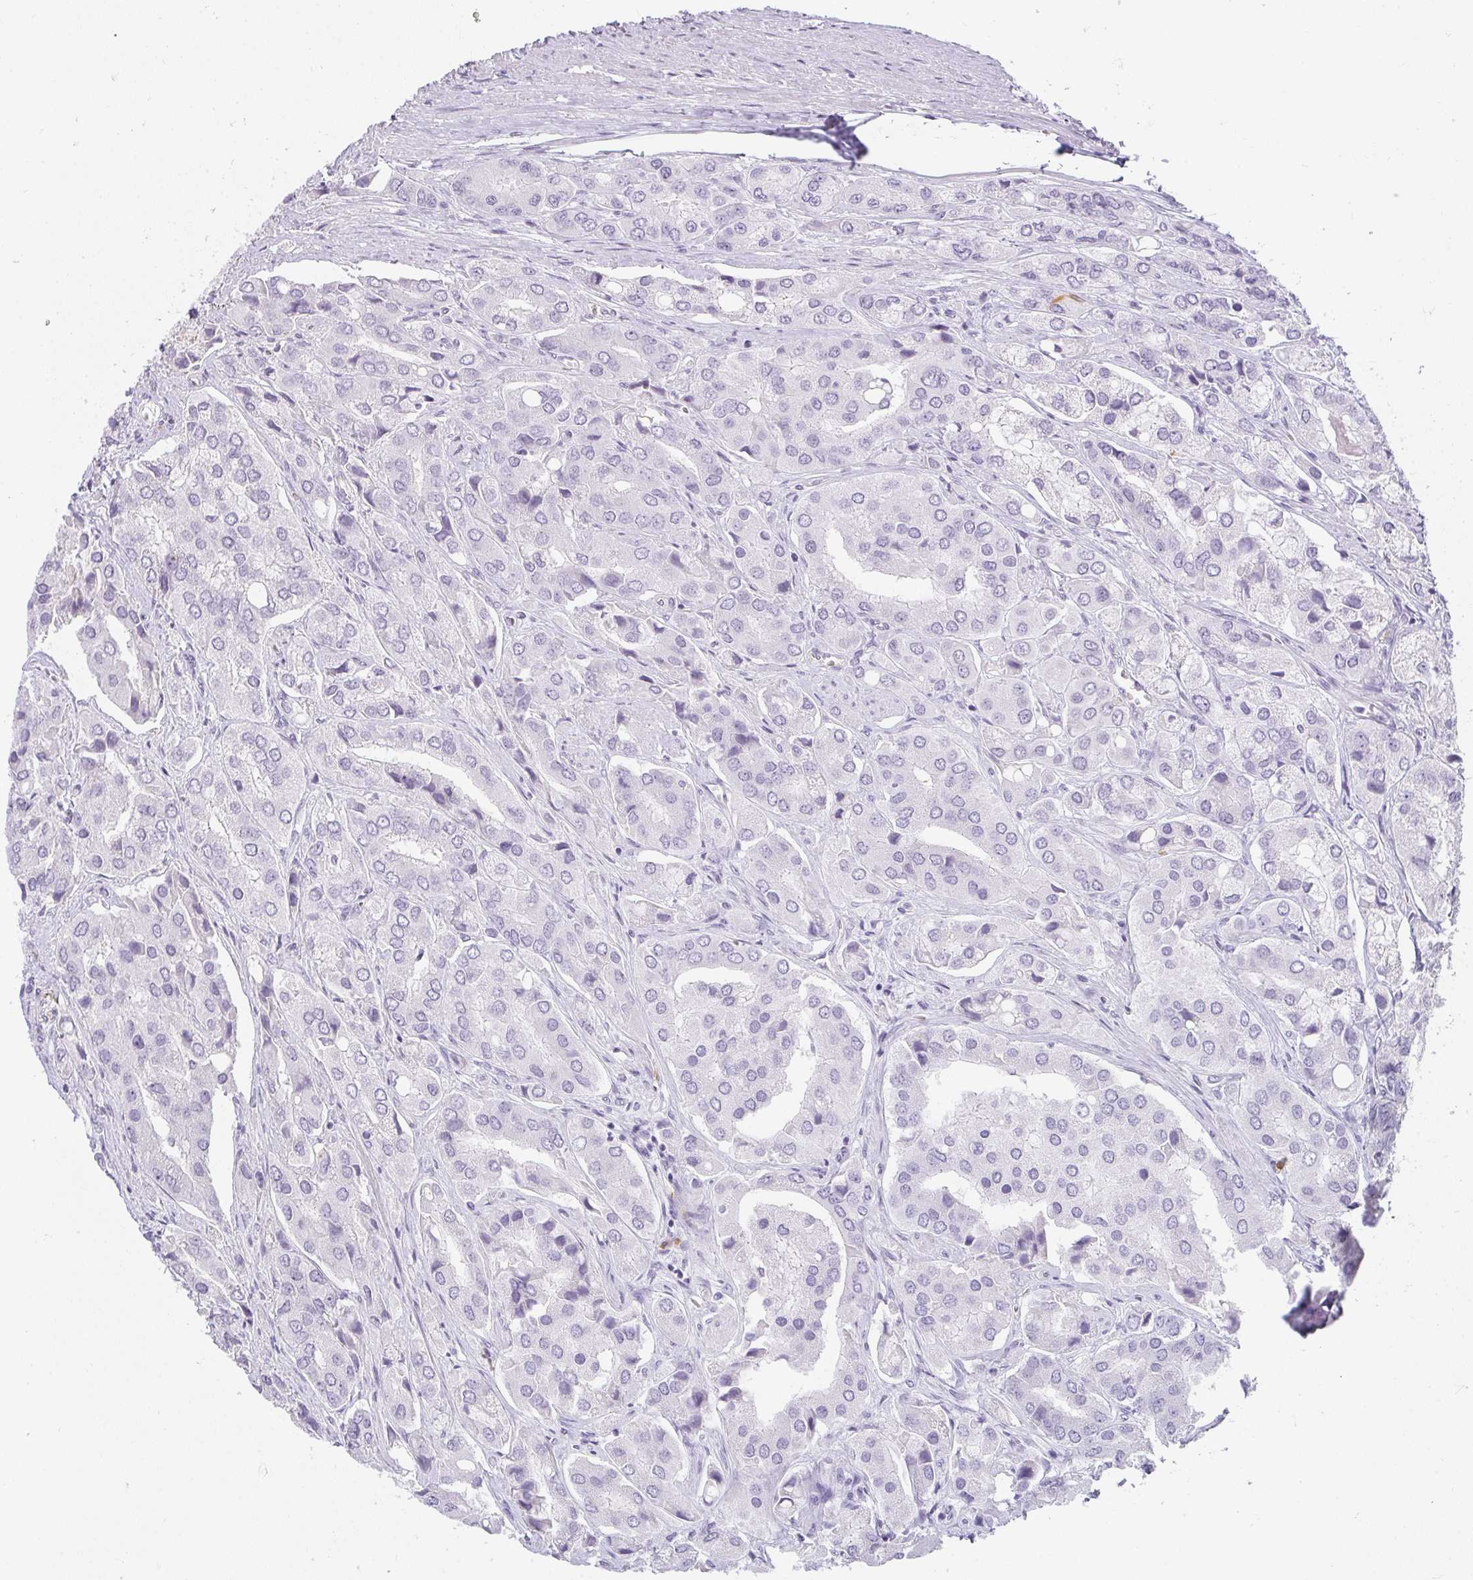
{"staining": {"intensity": "negative", "quantity": "none", "location": "none"}, "tissue": "prostate cancer", "cell_type": "Tumor cells", "image_type": "cancer", "snomed": [{"axis": "morphology", "description": "Adenocarcinoma, Low grade"}, {"axis": "topography", "description": "Prostate"}], "caption": "Tumor cells are negative for protein expression in human prostate cancer.", "gene": "HK3", "patient": {"sex": "male", "age": 69}}